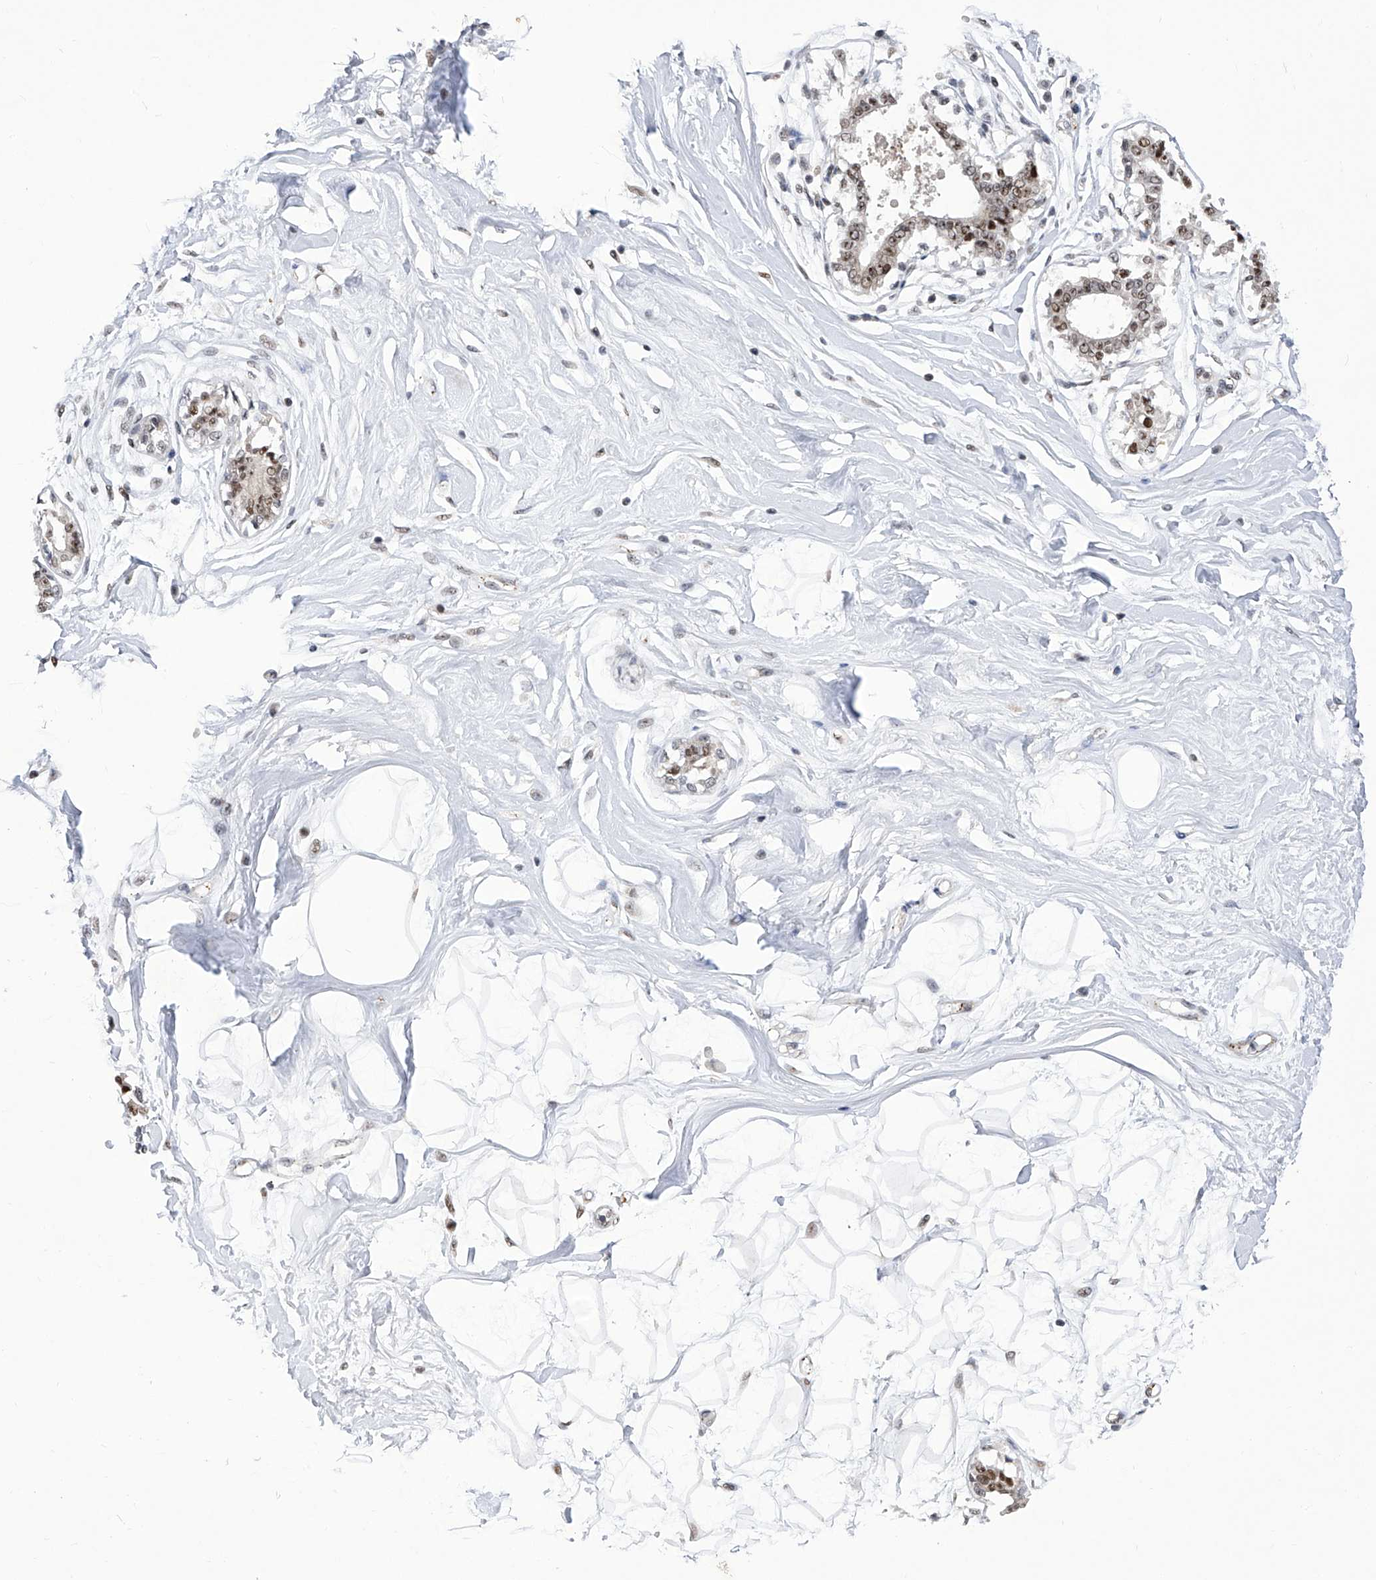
{"staining": {"intensity": "weak", "quantity": ">75%", "location": "nuclear"}, "tissue": "breast", "cell_type": "Adipocytes", "image_type": "normal", "snomed": [{"axis": "morphology", "description": "Normal tissue, NOS"}, {"axis": "topography", "description": "Breast"}], "caption": "Approximately >75% of adipocytes in normal breast reveal weak nuclear protein positivity as visualized by brown immunohistochemical staining.", "gene": "RAD54L", "patient": {"sex": "female", "age": 45}}